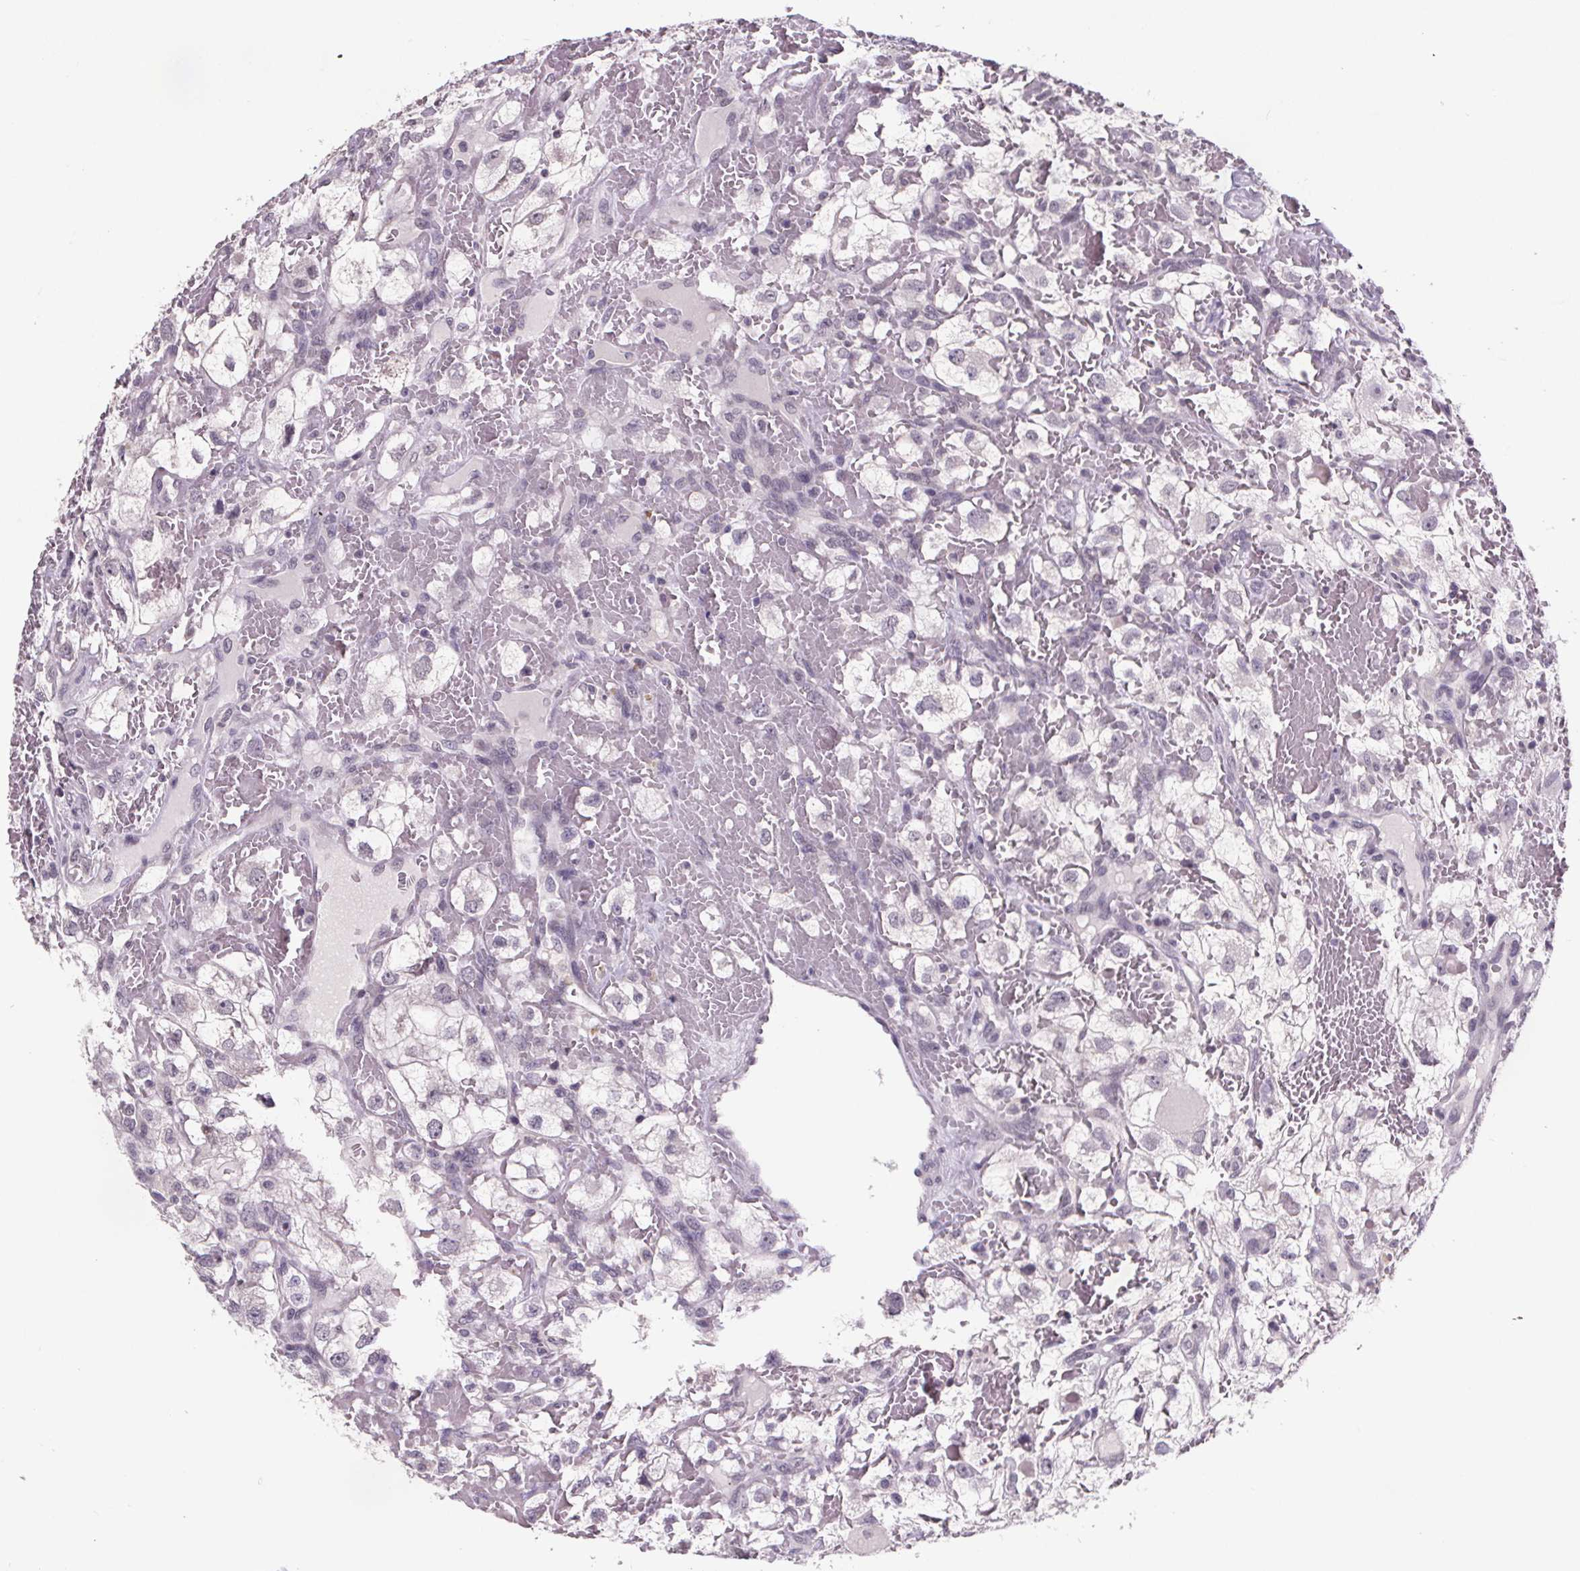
{"staining": {"intensity": "negative", "quantity": "none", "location": "none"}, "tissue": "renal cancer", "cell_type": "Tumor cells", "image_type": "cancer", "snomed": [{"axis": "morphology", "description": "Adenocarcinoma, NOS"}, {"axis": "topography", "description": "Kidney"}], "caption": "Human renal adenocarcinoma stained for a protein using immunohistochemistry reveals no positivity in tumor cells.", "gene": "NKX6-1", "patient": {"sex": "male", "age": 59}}